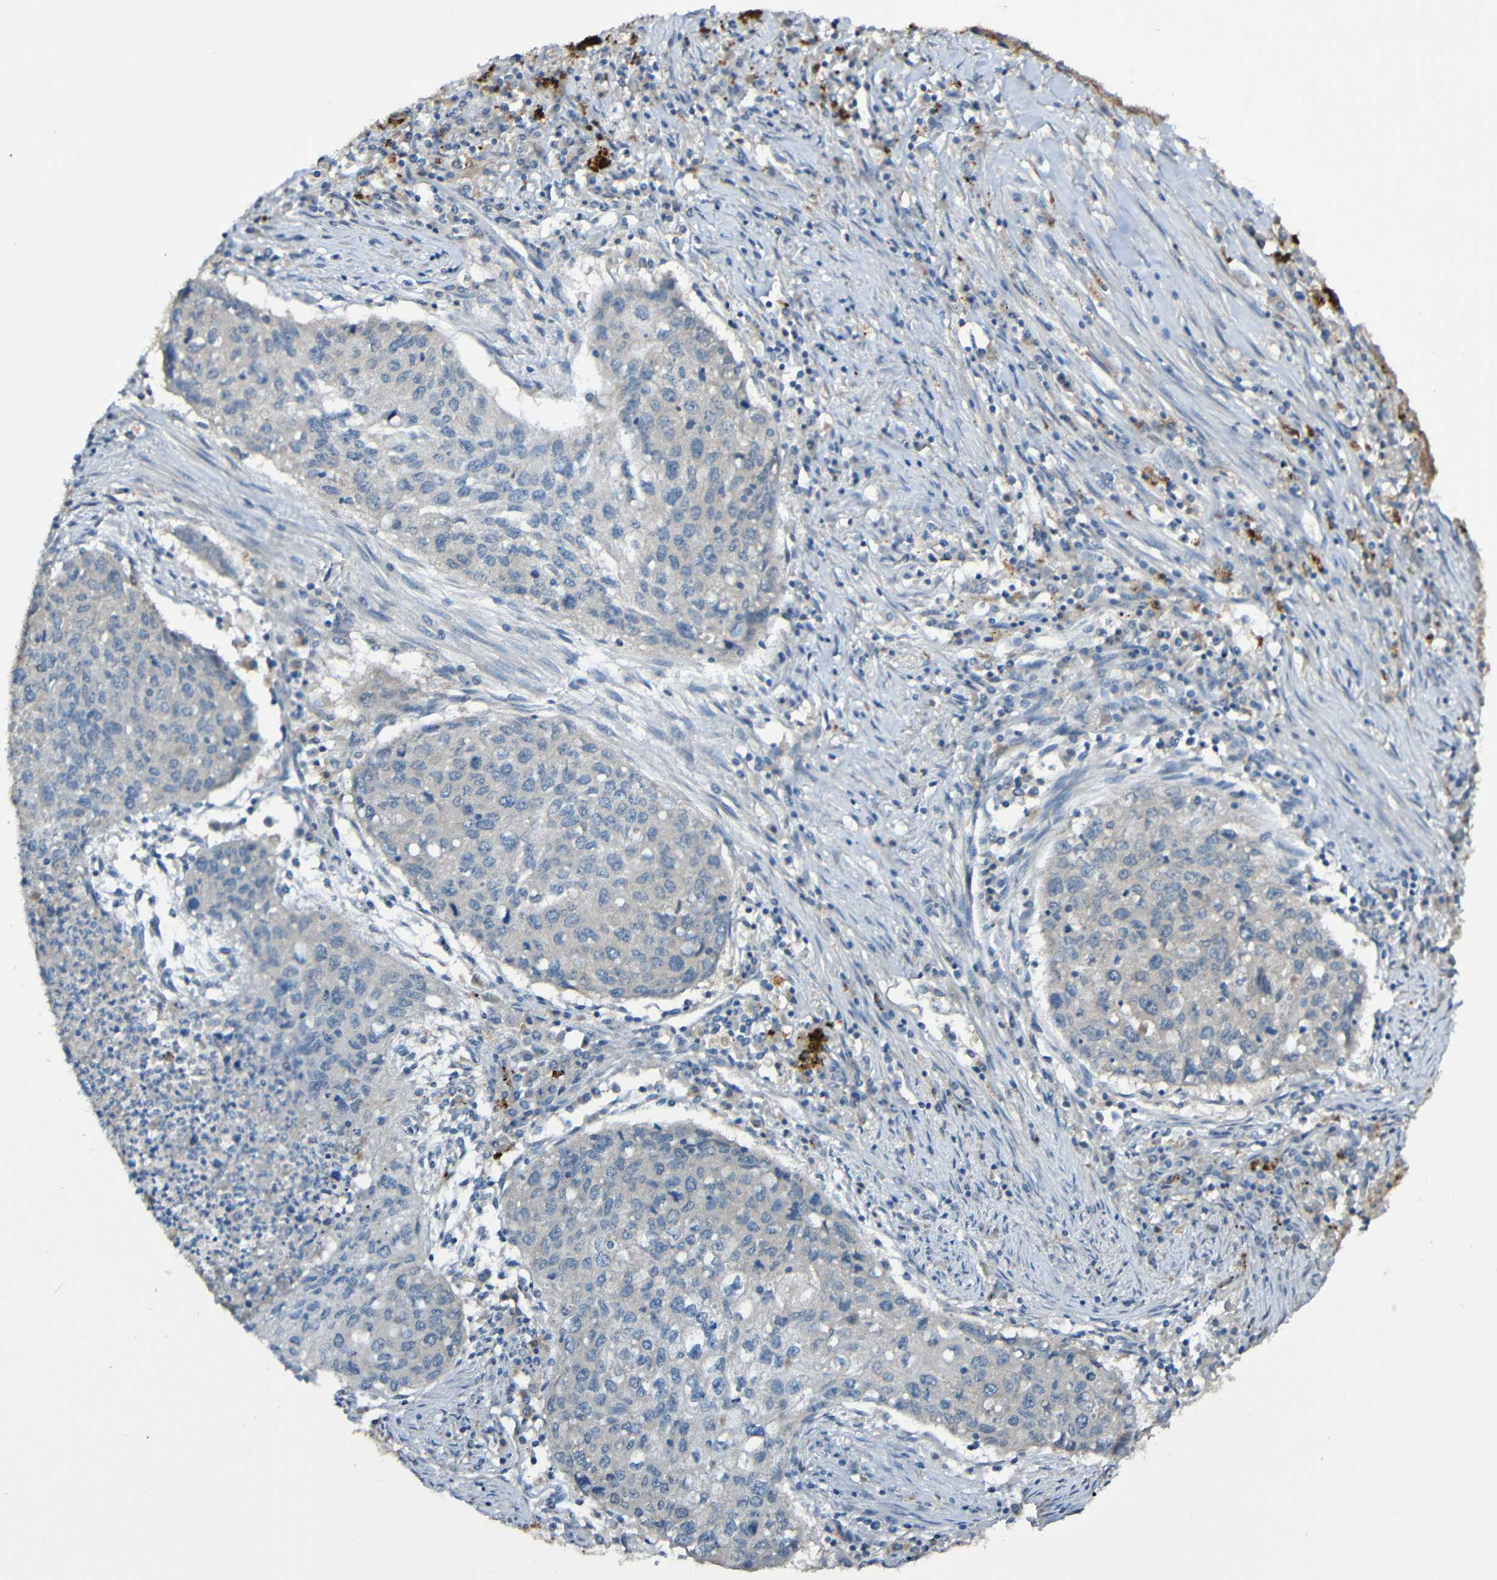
{"staining": {"intensity": "negative", "quantity": "none", "location": "none"}, "tissue": "lung cancer", "cell_type": "Tumor cells", "image_type": "cancer", "snomed": [{"axis": "morphology", "description": "Squamous cell carcinoma, NOS"}, {"axis": "topography", "description": "Lung"}], "caption": "Immunohistochemical staining of lung squamous cell carcinoma reveals no significant staining in tumor cells.", "gene": "LRRC70", "patient": {"sex": "female", "age": 63}}